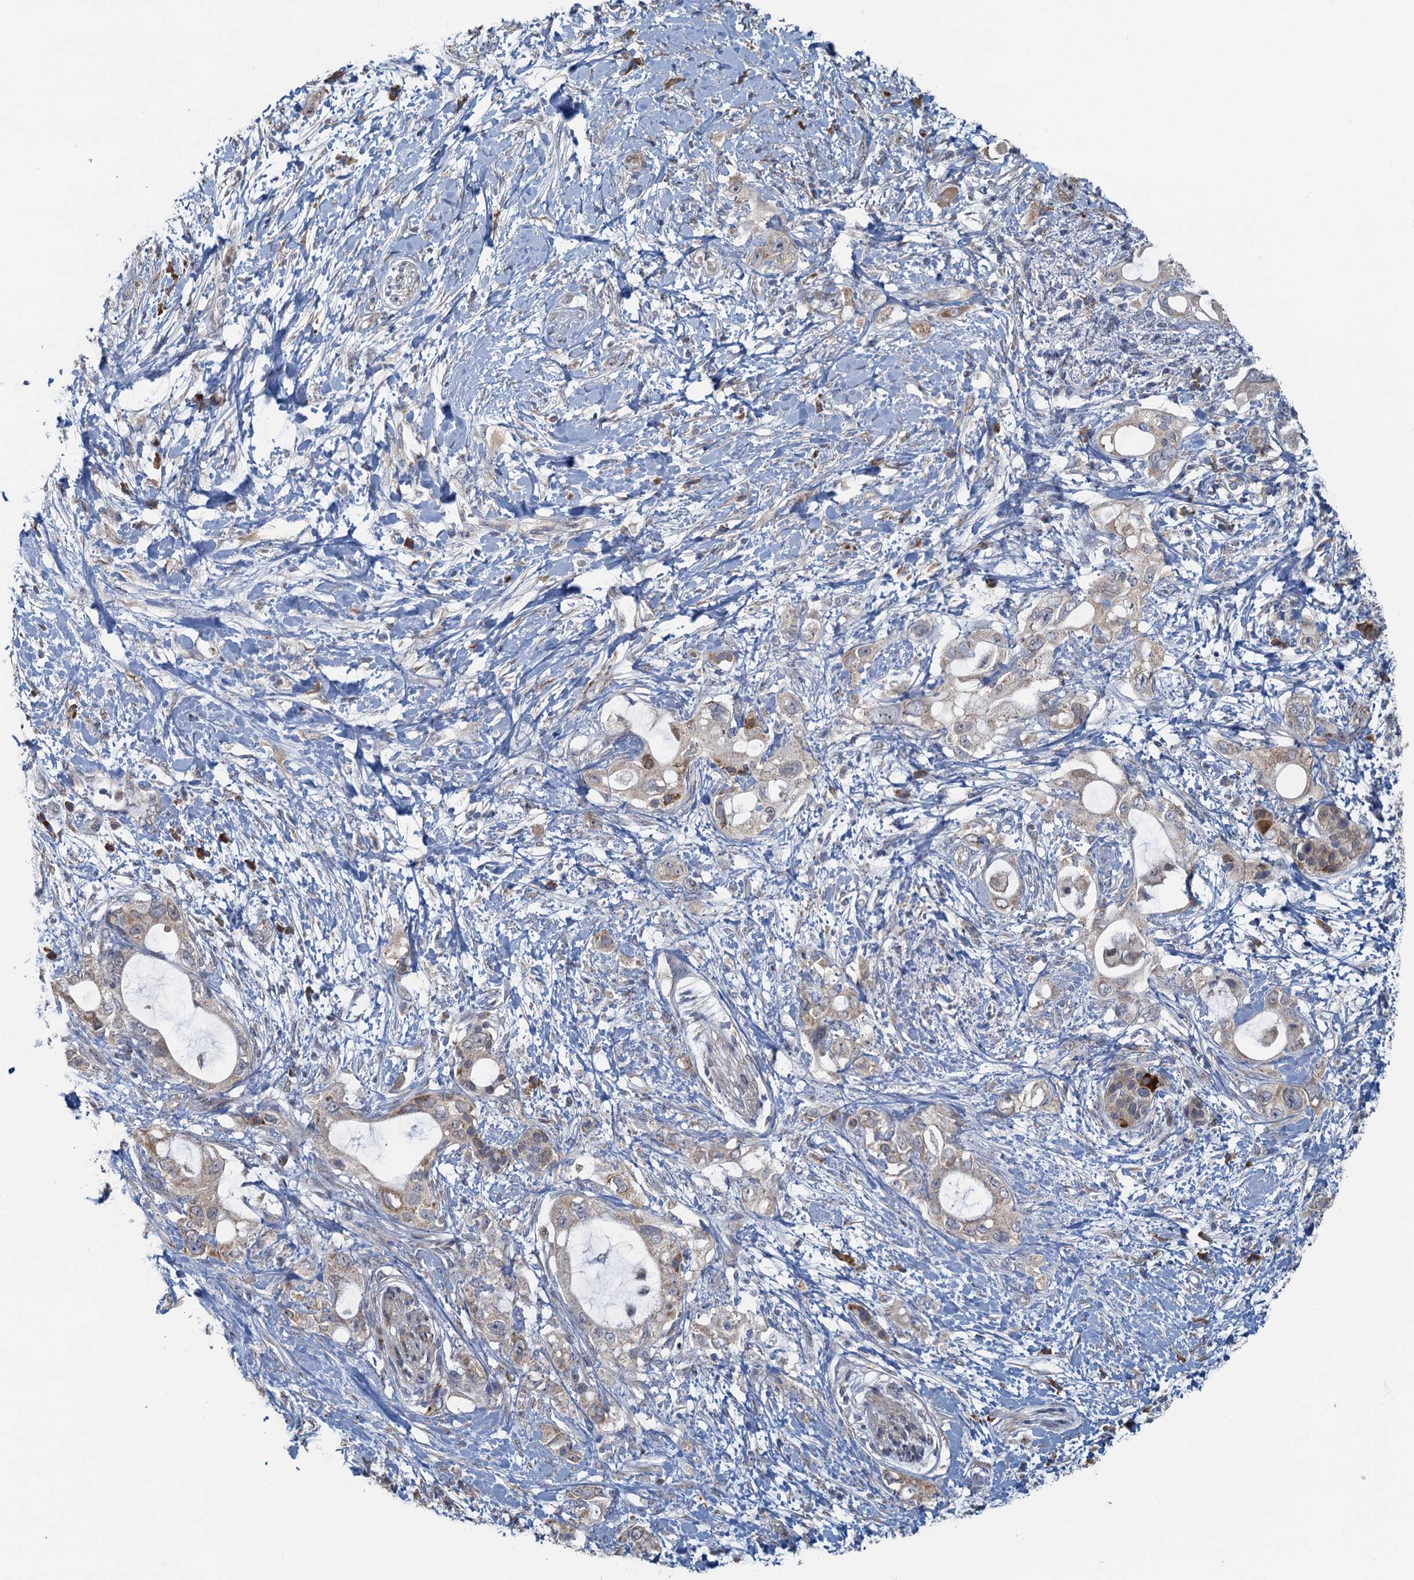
{"staining": {"intensity": "weak", "quantity": "<25%", "location": "cytoplasmic/membranous"}, "tissue": "pancreatic cancer", "cell_type": "Tumor cells", "image_type": "cancer", "snomed": [{"axis": "morphology", "description": "Adenocarcinoma, NOS"}, {"axis": "topography", "description": "Pancreas"}], "caption": "This is a image of immunohistochemistry (IHC) staining of pancreatic adenocarcinoma, which shows no positivity in tumor cells.", "gene": "TEX35", "patient": {"sex": "female", "age": 56}}